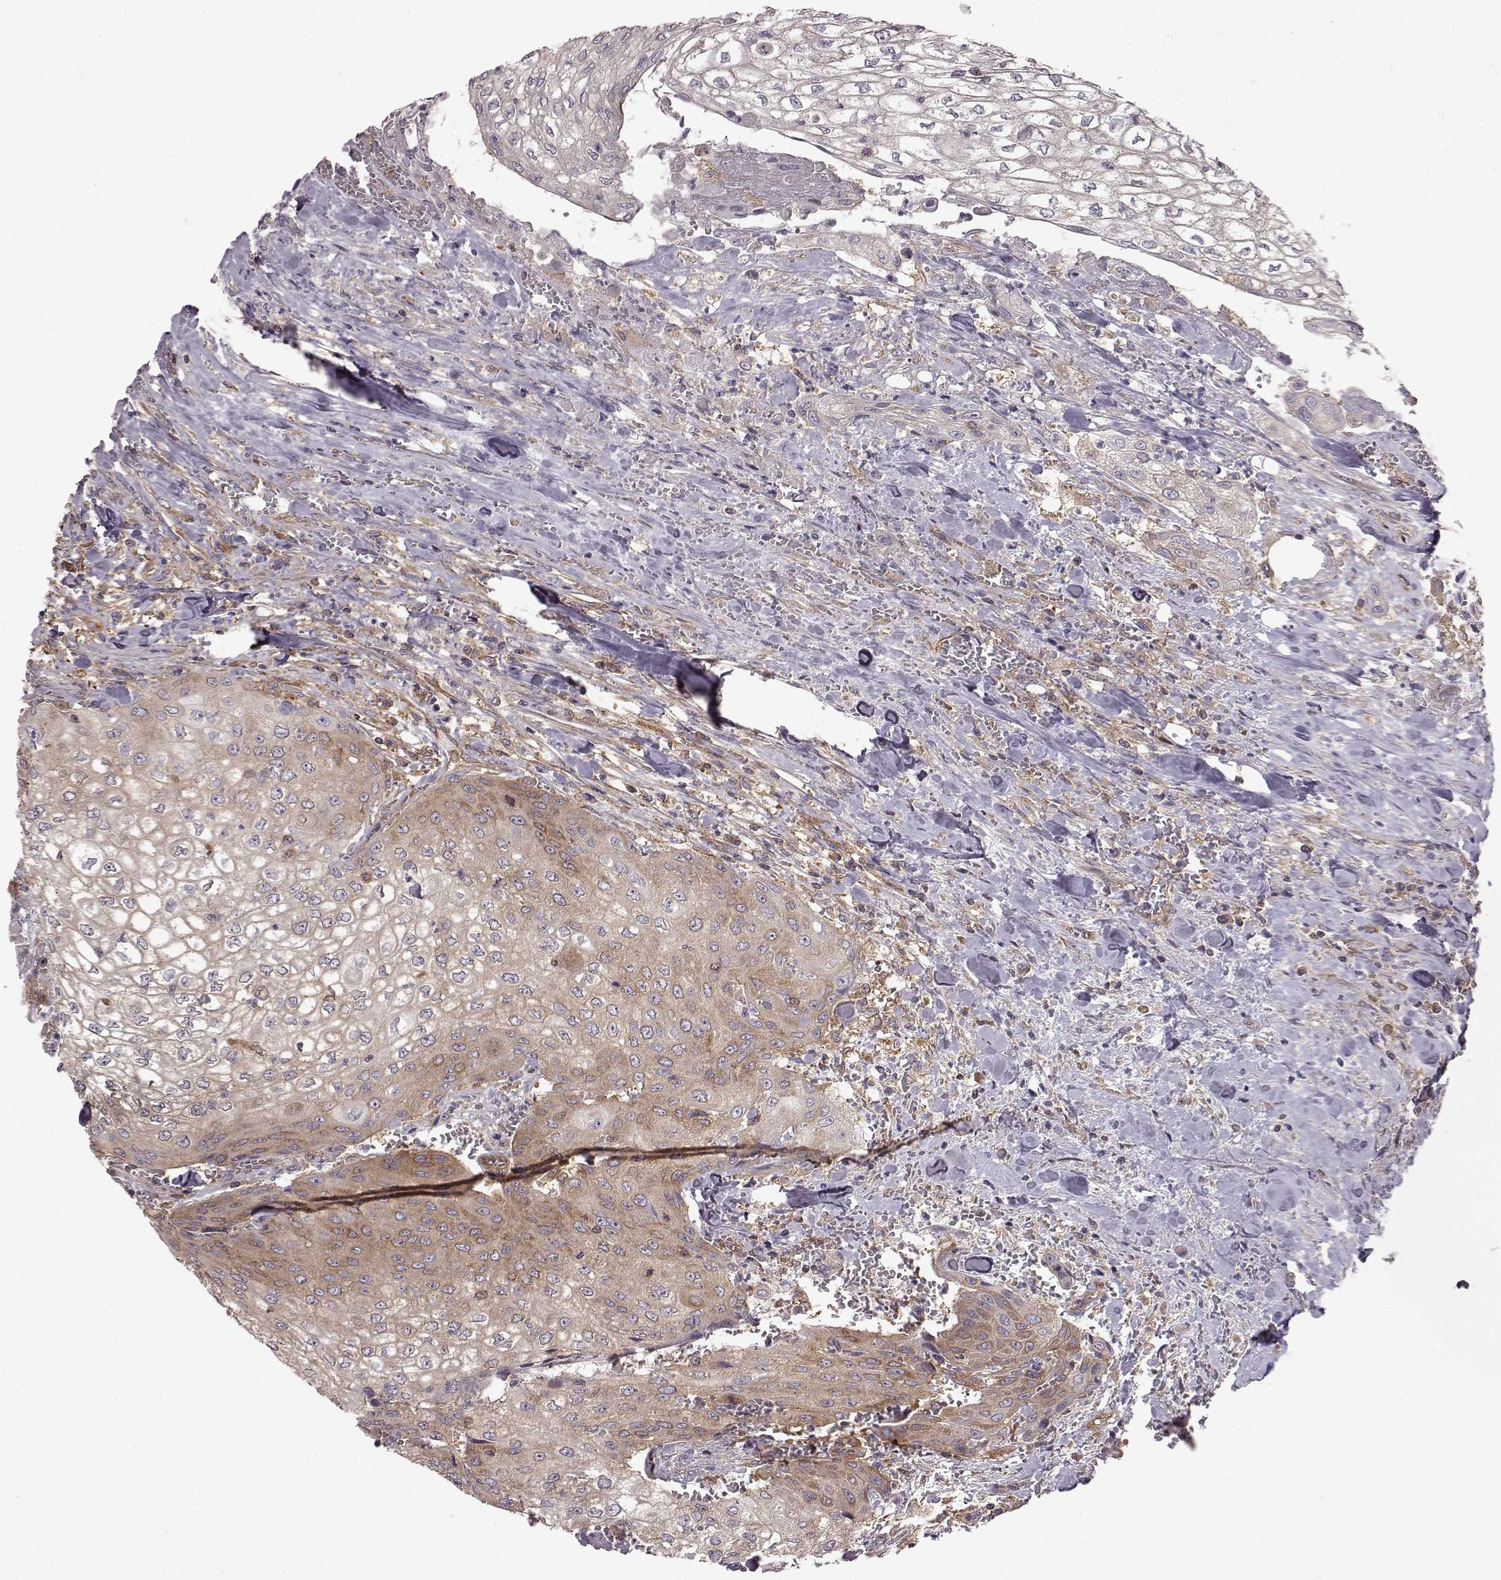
{"staining": {"intensity": "weak", "quantity": "25%-75%", "location": "cytoplasmic/membranous"}, "tissue": "urothelial cancer", "cell_type": "Tumor cells", "image_type": "cancer", "snomed": [{"axis": "morphology", "description": "Urothelial carcinoma, High grade"}, {"axis": "topography", "description": "Urinary bladder"}], "caption": "About 25%-75% of tumor cells in human urothelial cancer show weak cytoplasmic/membranous protein expression as visualized by brown immunohistochemical staining.", "gene": "RABGAP1", "patient": {"sex": "male", "age": 62}}